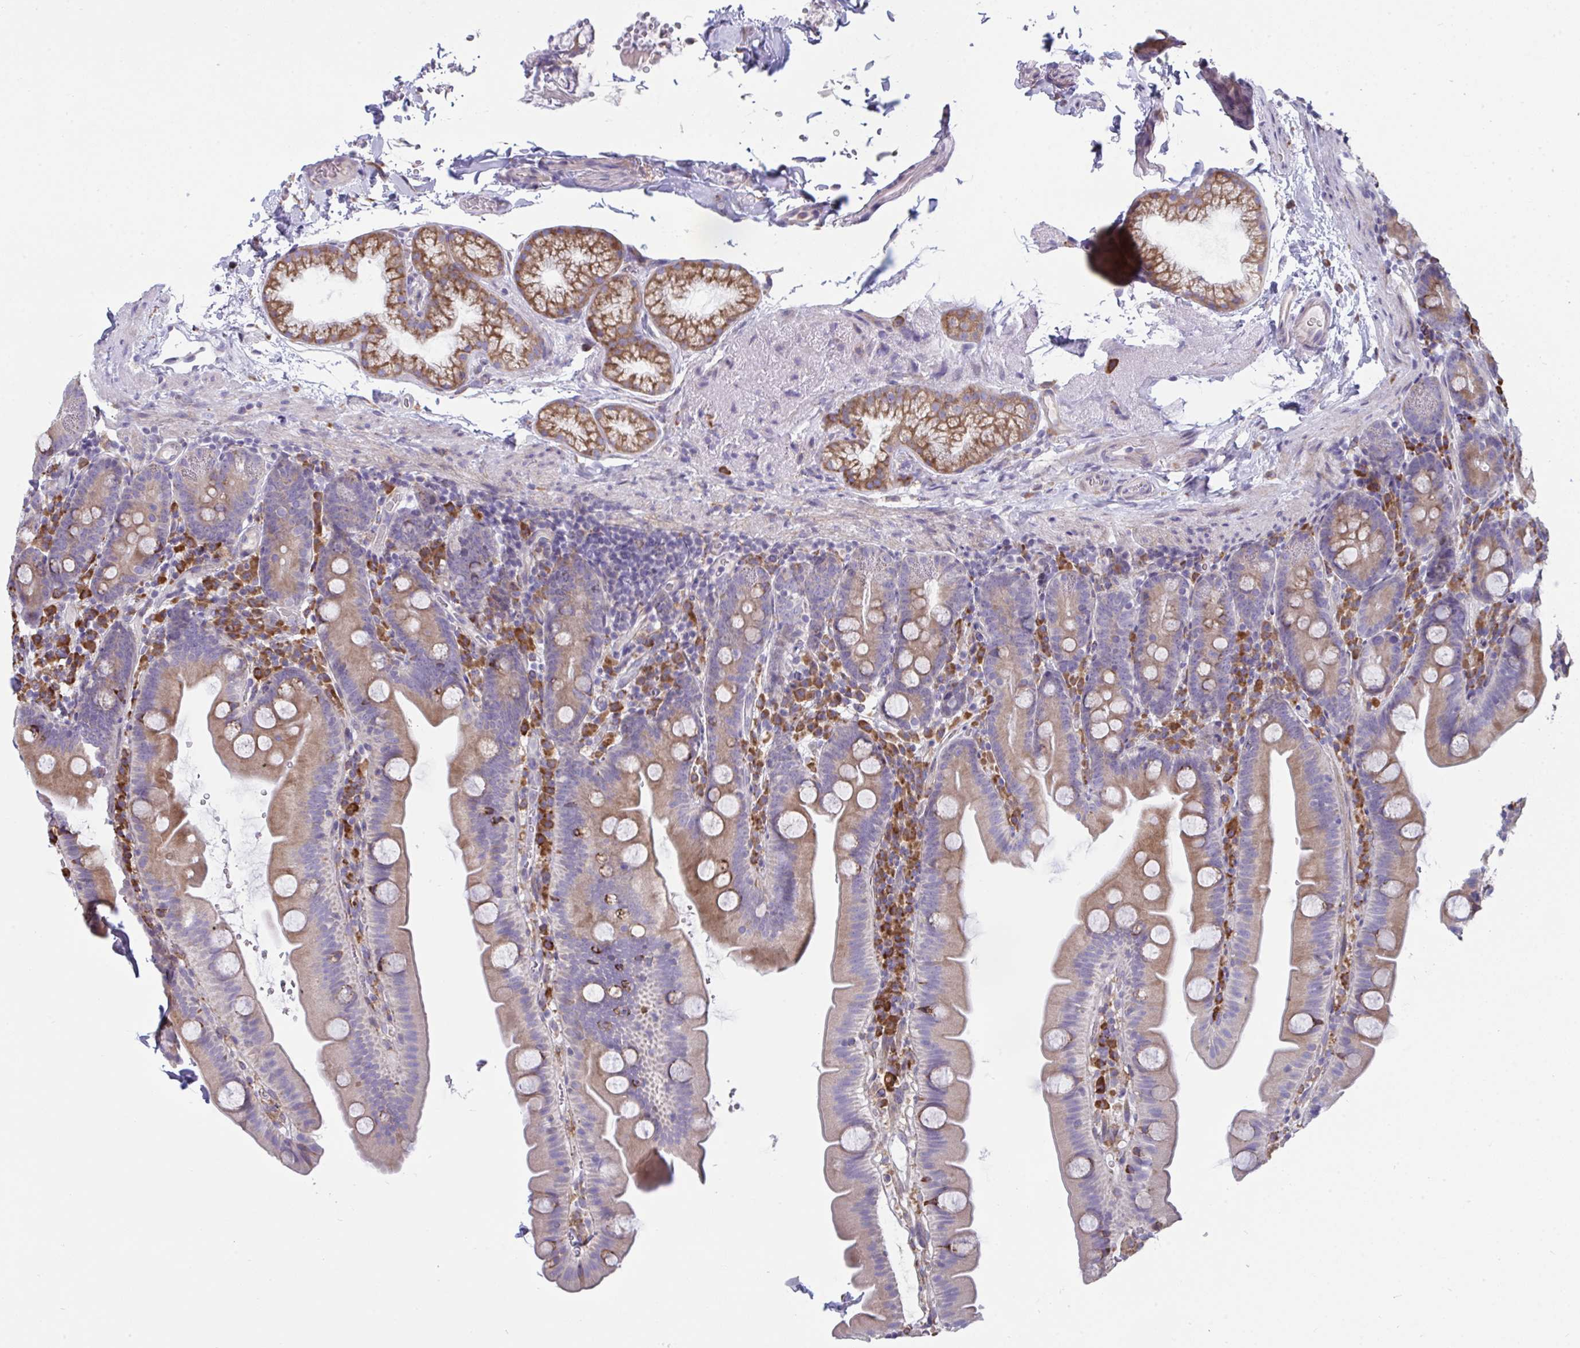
{"staining": {"intensity": "weak", "quantity": ">75%", "location": "cytoplasmic/membranous"}, "tissue": "small intestine", "cell_type": "Glandular cells", "image_type": "normal", "snomed": [{"axis": "morphology", "description": "Normal tissue, NOS"}, {"axis": "topography", "description": "Small intestine"}], "caption": "Human small intestine stained with a brown dye demonstrates weak cytoplasmic/membranous positive expression in approximately >75% of glandular cells.", "gene": "MYMK", "patient": {"sex": "female", "age": 68}}